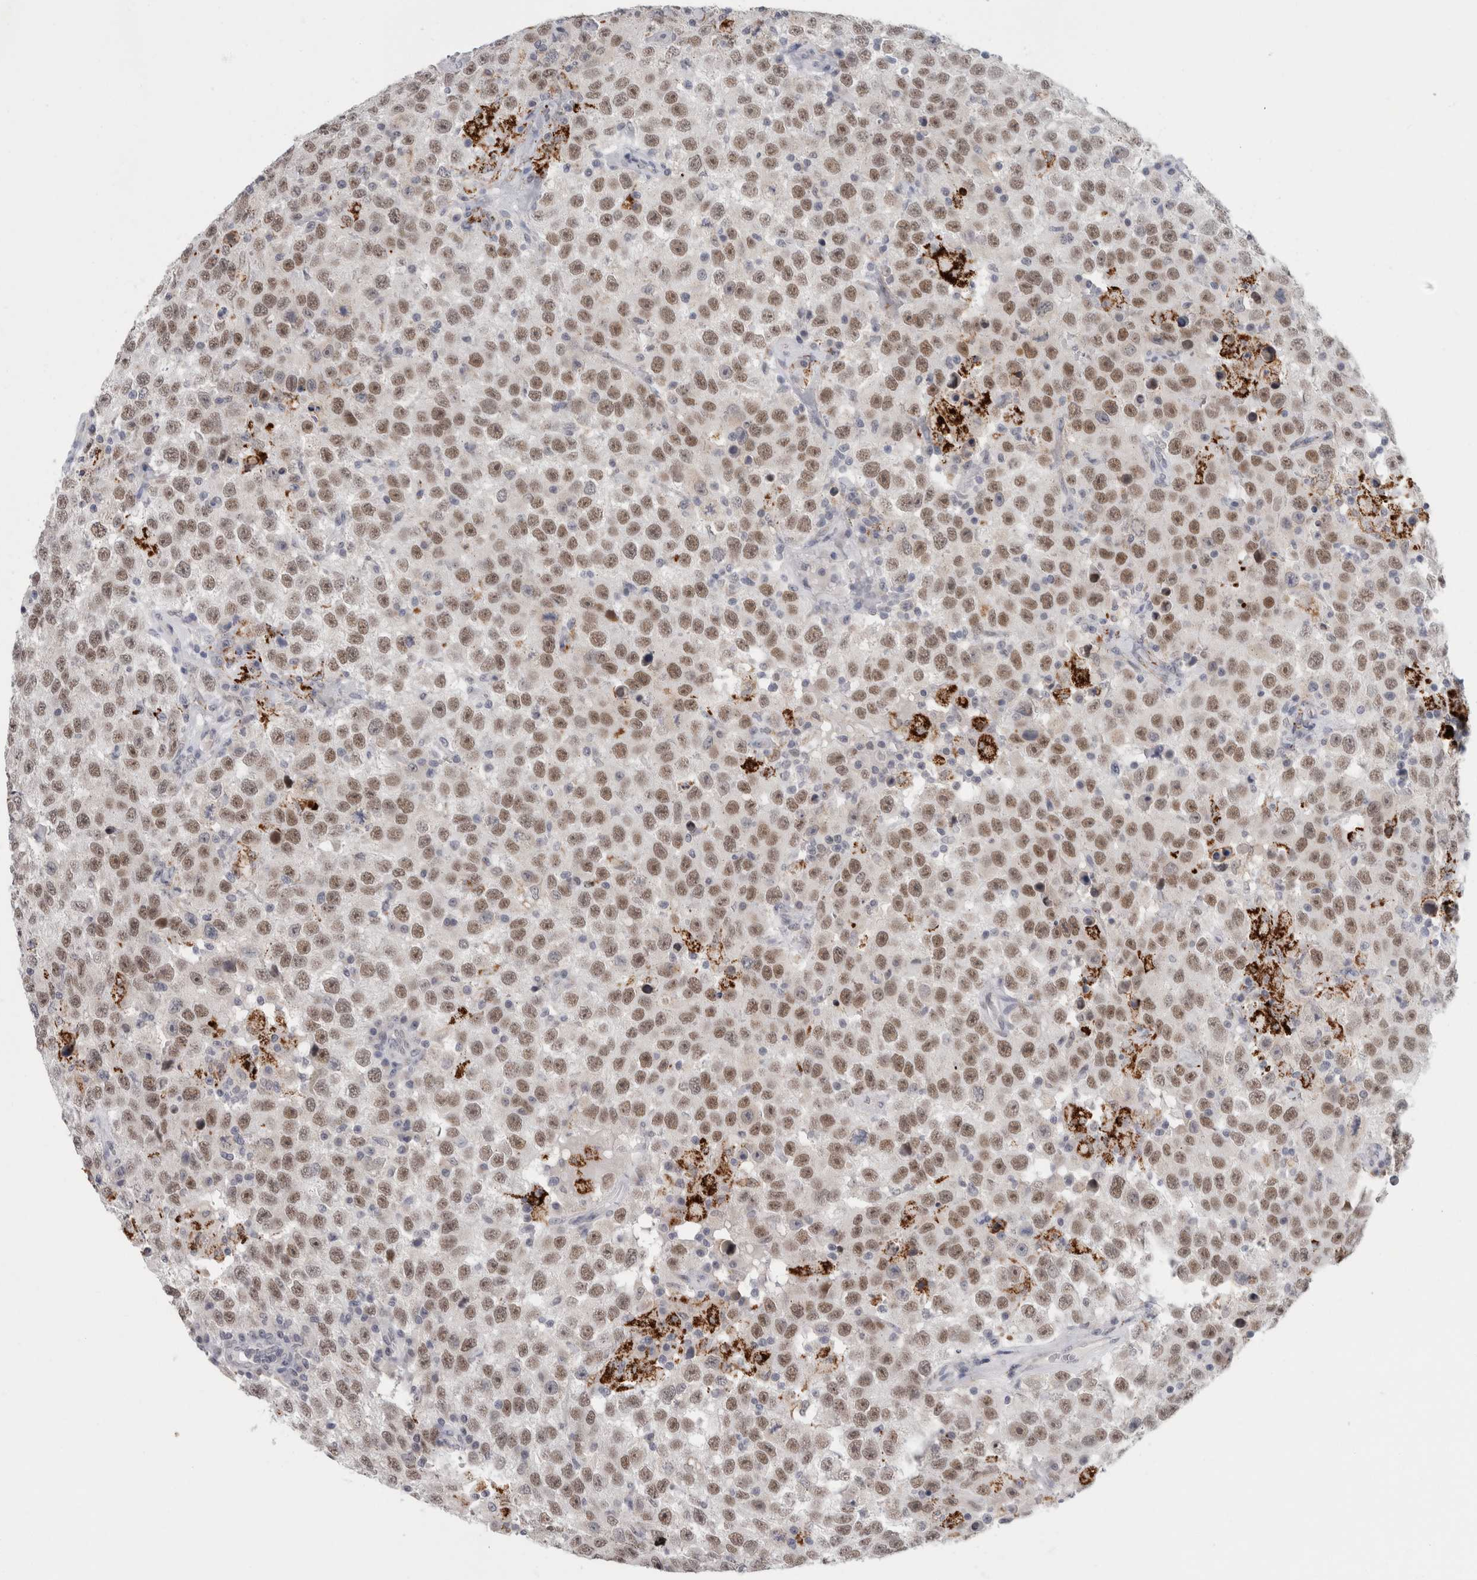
{"staining": {"intensity": "moderate", "quantity": ">75%", "location": "nuclear"}, "tissue": "testis cancer", "cell_type": "Tumor cells", "image_type": "cancer", "snomed": [{"axis": "morphology", "description": "Seminoma, NOS"}, {"axis": "topography", "description": "Testis"}], "caption": "A histopathology image of testis seminoma stained for a protein reveals moderate nuclear brown staining in tumor cells. The staining was performed using DAB (3,3'-diaminobenzidine) to visualize the protein expression in brown, while the nuclei were stained in blue with hematoxylin (Magnification: 20x).", "gene": "NIPA1", "patient": {"sex": "male", "age": 41}}